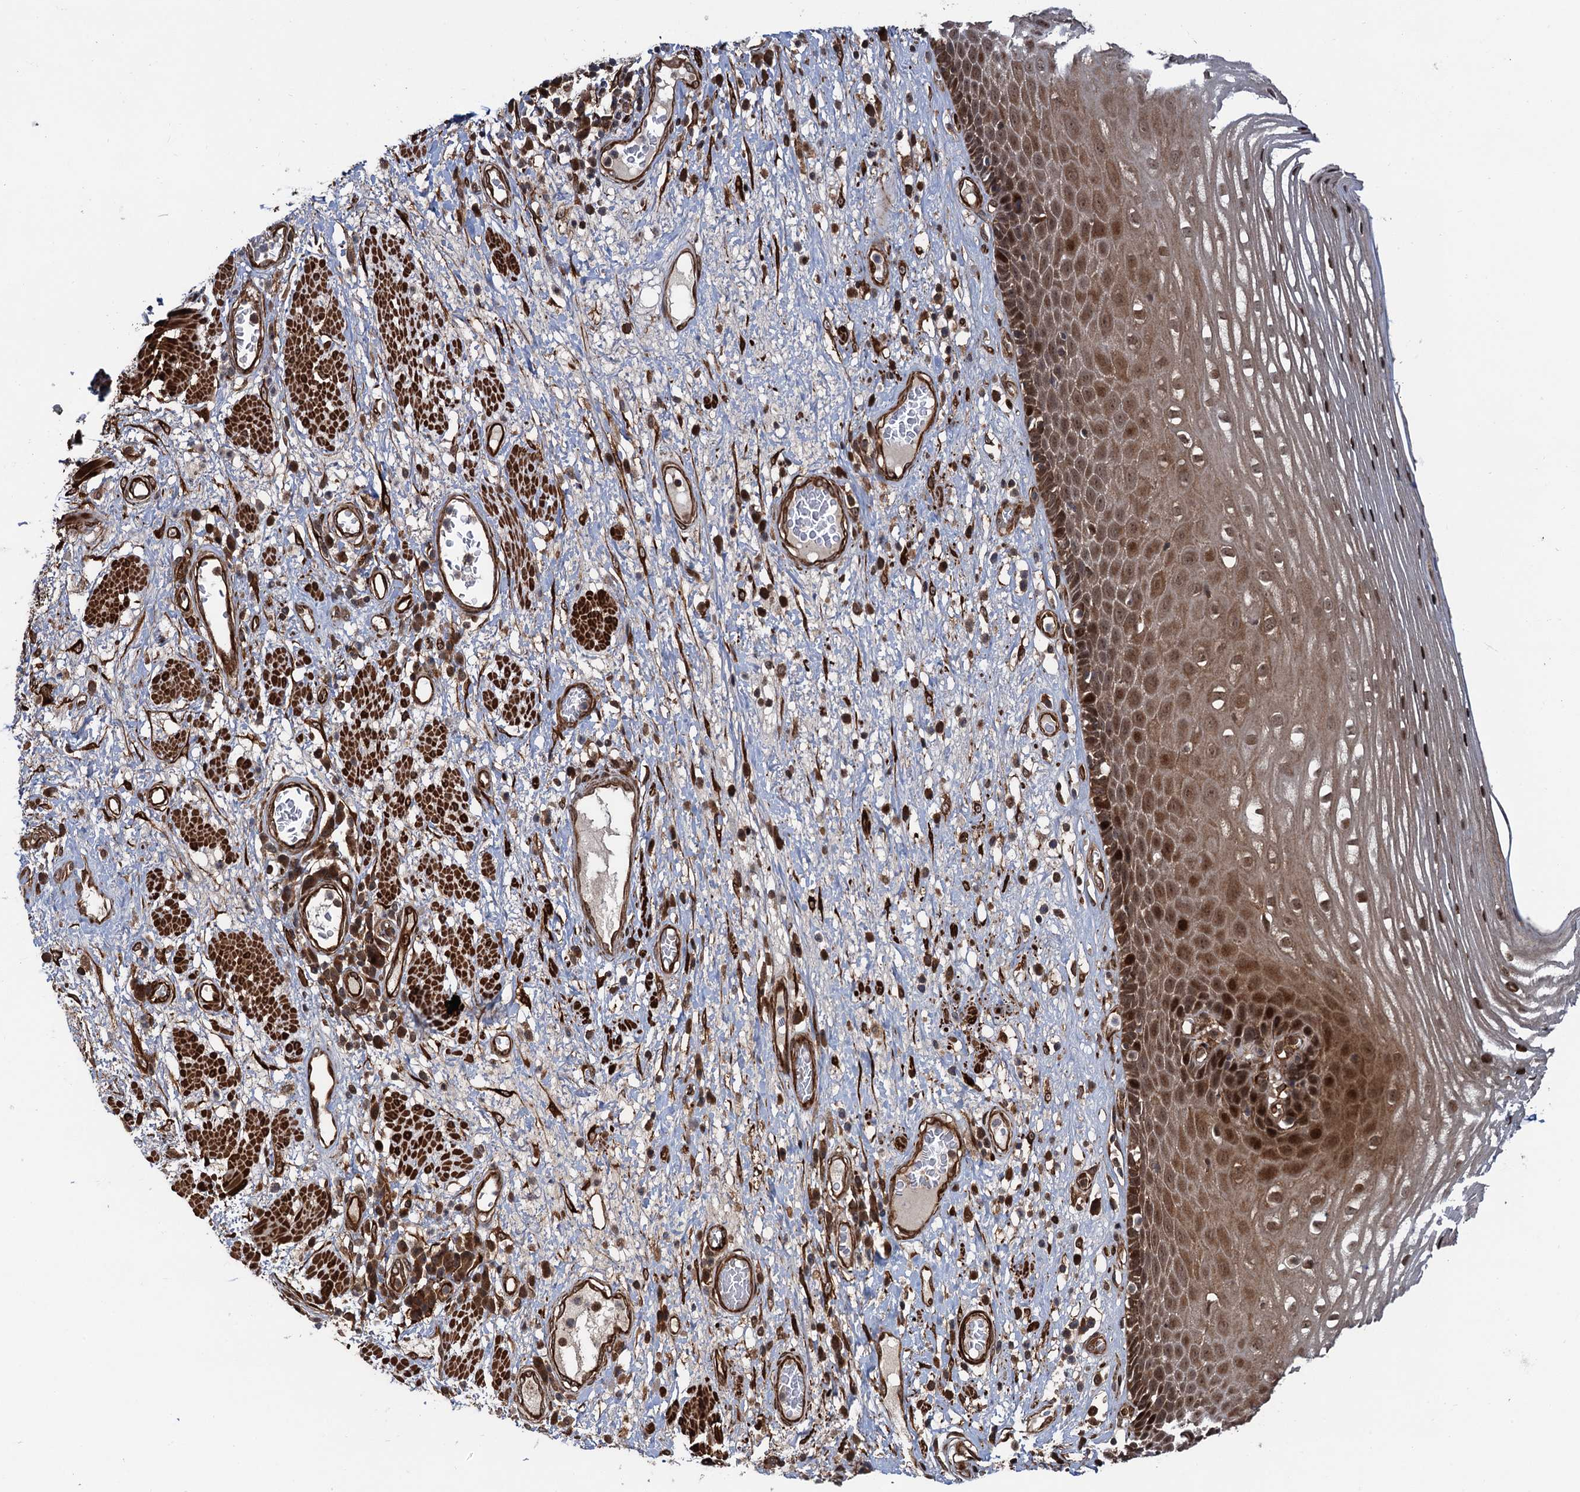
{"staining": {"intensity": "moderate", "quantity": ">75%", "location": "cytoplasmic/membranous,nuclear"}, "tissue": "esophagus", "cell_type": "Squamous epithelial cells", "image_type": "normal", "snomed": [{"axis": "morphology", "description": "Normal tissue, NOS"}, {"axis": "morphology", "description": "Adenocarcinoma, NOS"}, {"axis": "topography", "description": "Esophagus"}], "caption": "Protein analysis of unremarkable esophagus shows moderate cytoplasmic/membranous,nuclear expression in approximately >75% of squamous epithelial cells.", "gene": "SNRNP25", "patient": {"sex": "male", "age": 62}}